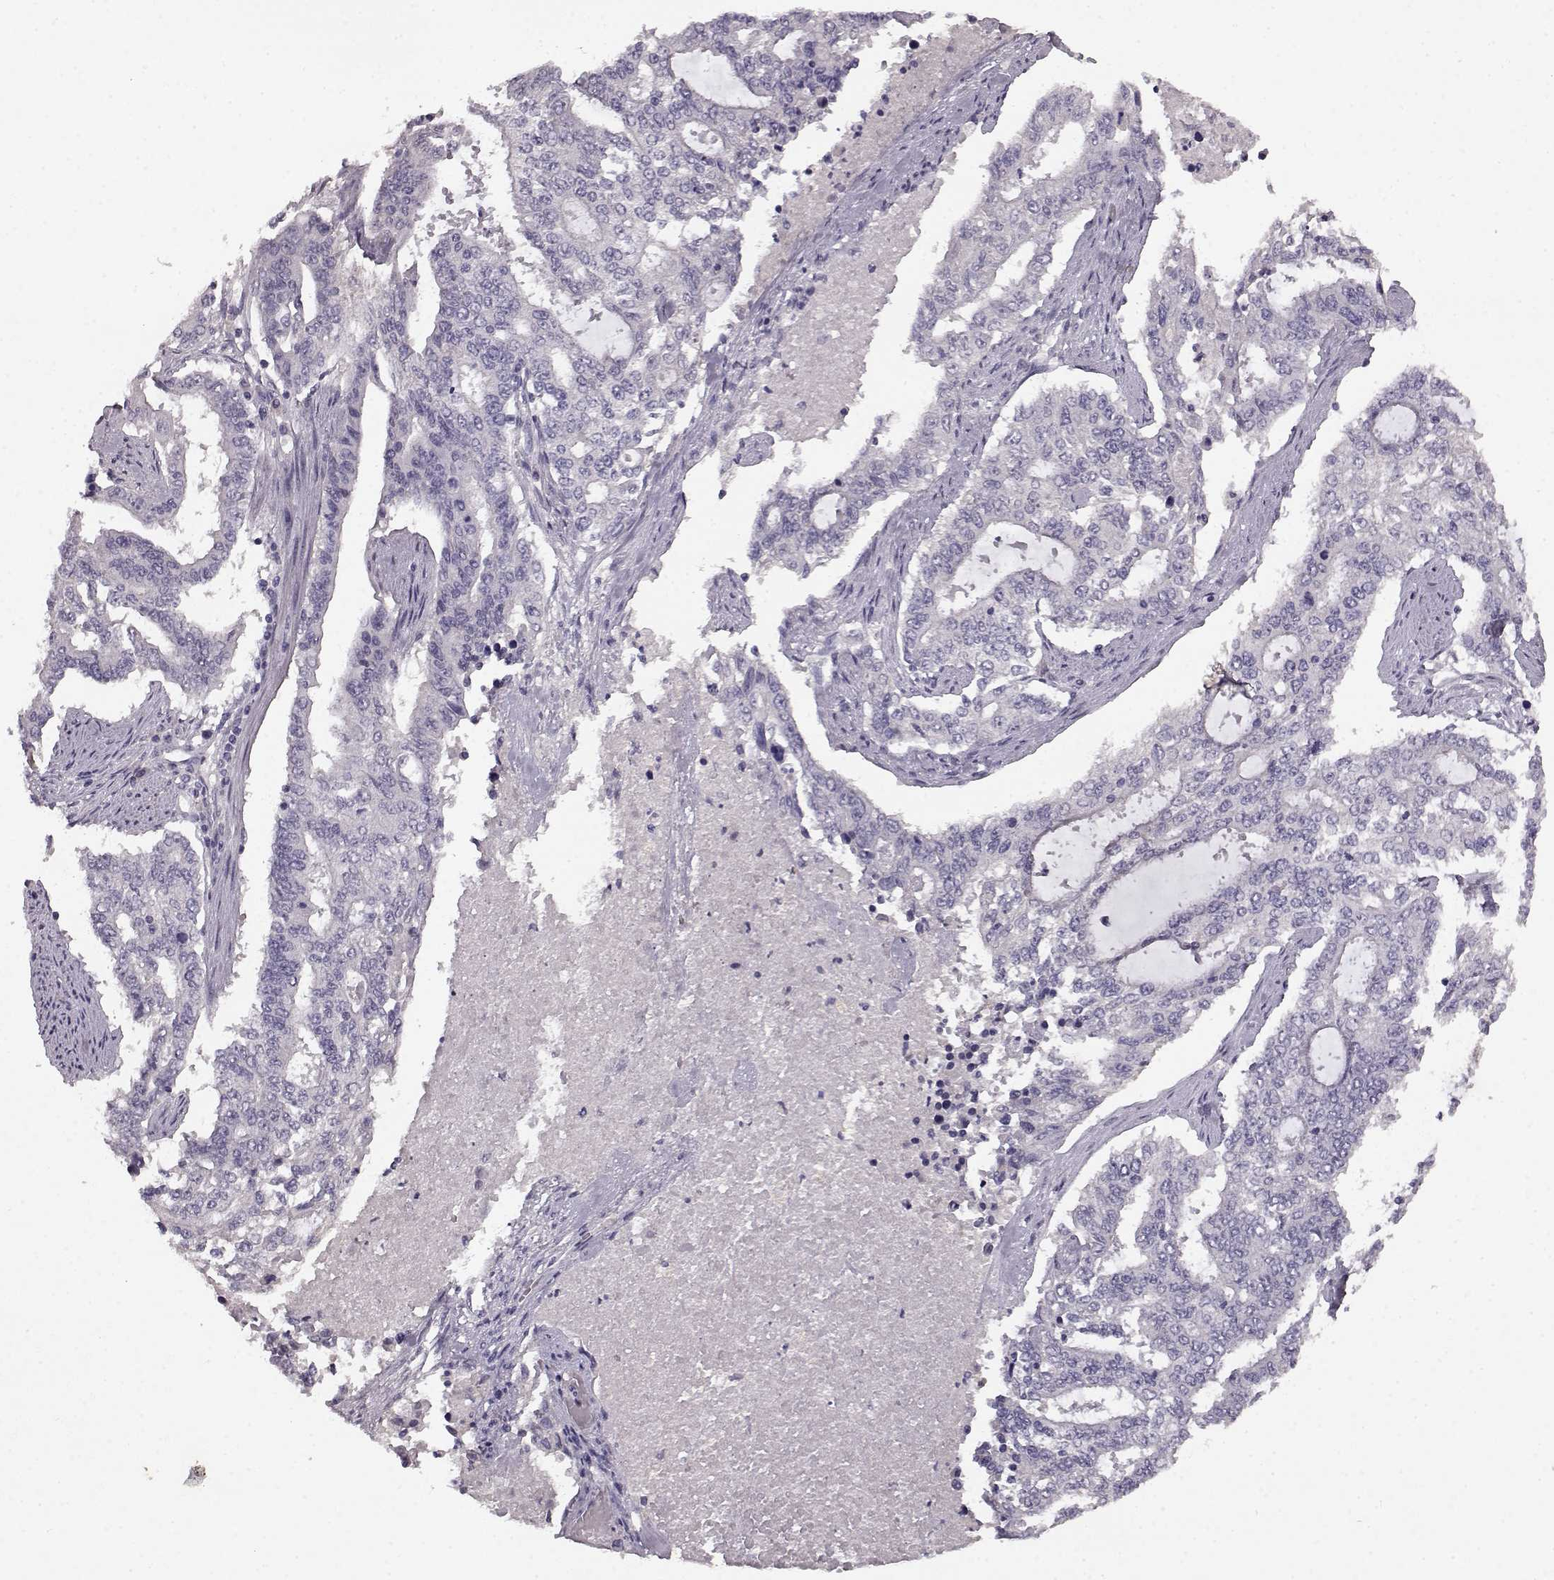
{"staining": {"intensity": "negative", "quantity": "none", "location": "none"}, "tissue": "endometrial cancer", "cell_type": "Tumor cells", "image_type": "cancer", "snomed": [{"axis": "morphology", "description": "Adenocarcinoma, NOS"}, {"axis": "topography", "description": "Uterus"}], "caption": "Tumor cells are negative for protein expression in human endometrial cancer (adenocarcinoma).", "gene": "SPAG17", "patient": {"sex": "female", "age": 59}}